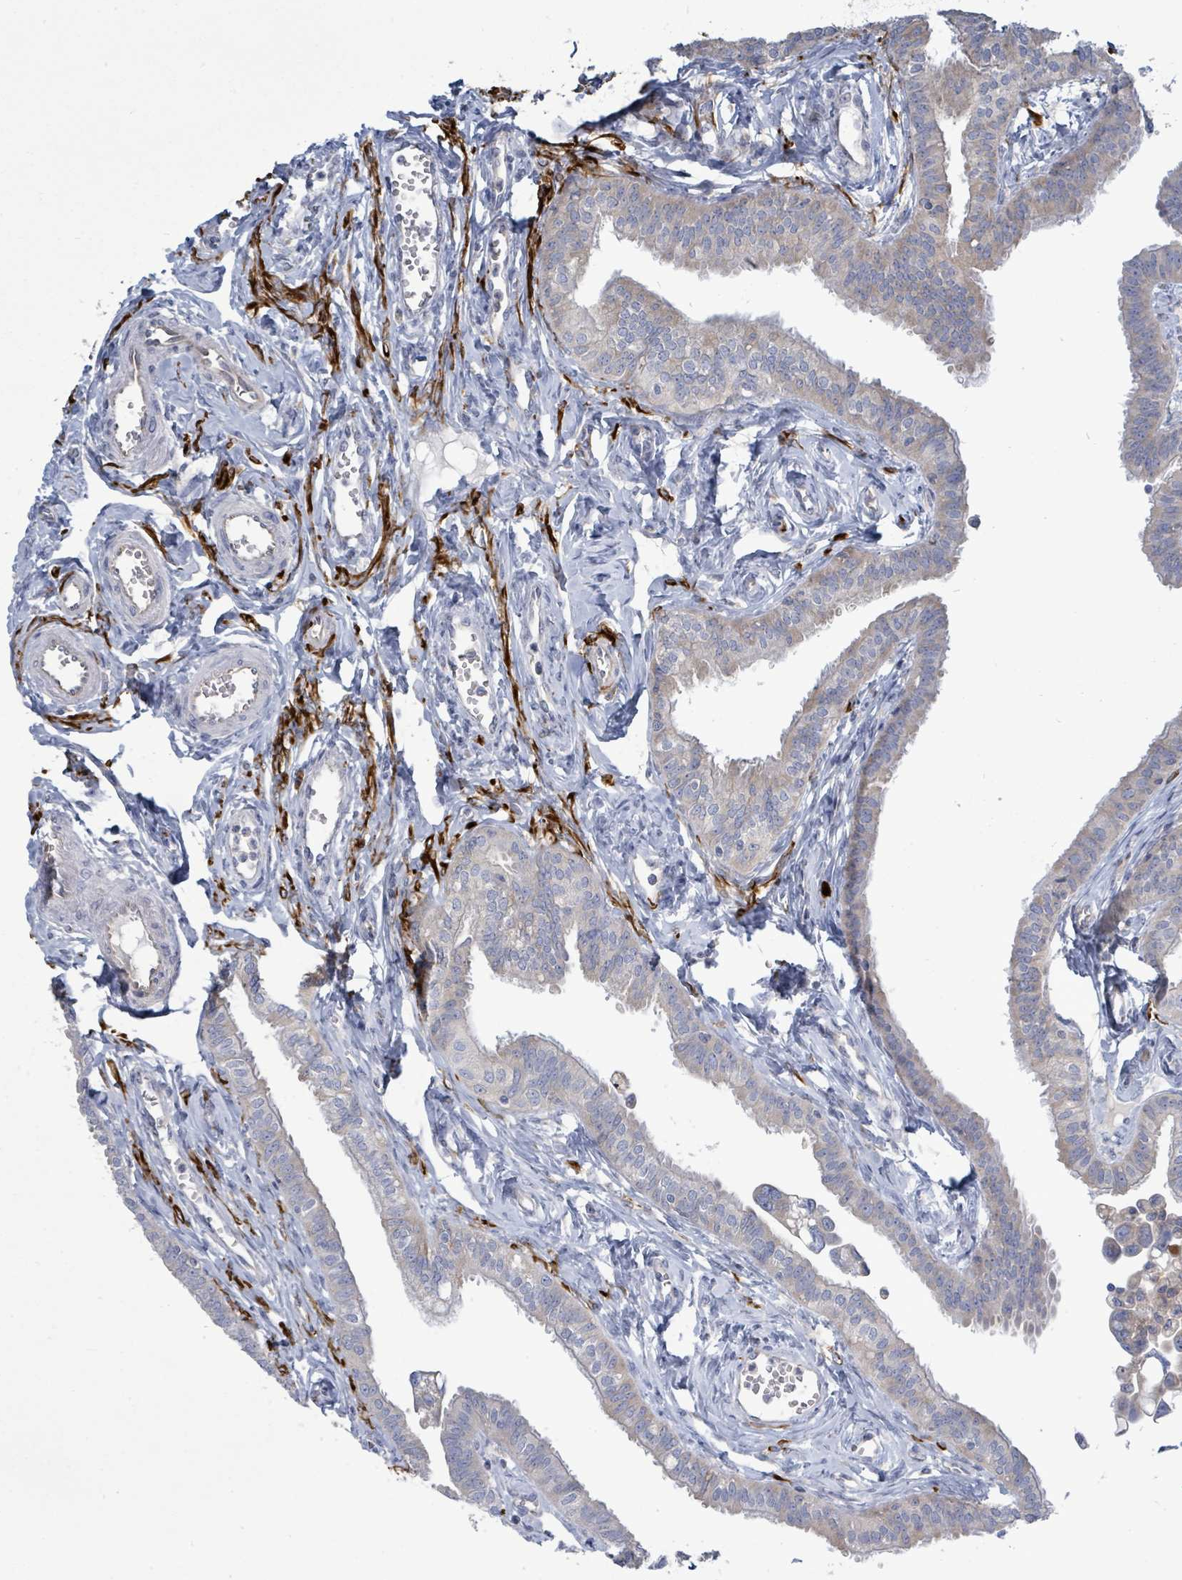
{"staining": {"intensity": "weak", "quantity": "25%-75%", "location": "cytoplasmic/membranous"}, "tissue": "fallopian tube", "cell_type": "Glandular cells", "image_type": "normal", "snomed": [{"axis": "morphology", "description": "Normal tissue, NOS"}, {"axis": "morphology", "description": "Carcinoma, NOS"}, {"axis": "topography", "description": "Fallopian tube"}, {"axis": "topography", "description": "Ovary"}], "caption": "Protein expression analysis of normal human fallopian tube reveals weak cytoplasmic/membranous expression in approximately 25%-75% of glandular cells. Using DAB (brown) and hematoxylin (blue) stains, captured at high magnification using brightfield microscopy.", "gene": "SIRPB1", "patient": {"sex": "female", "age": 59}}